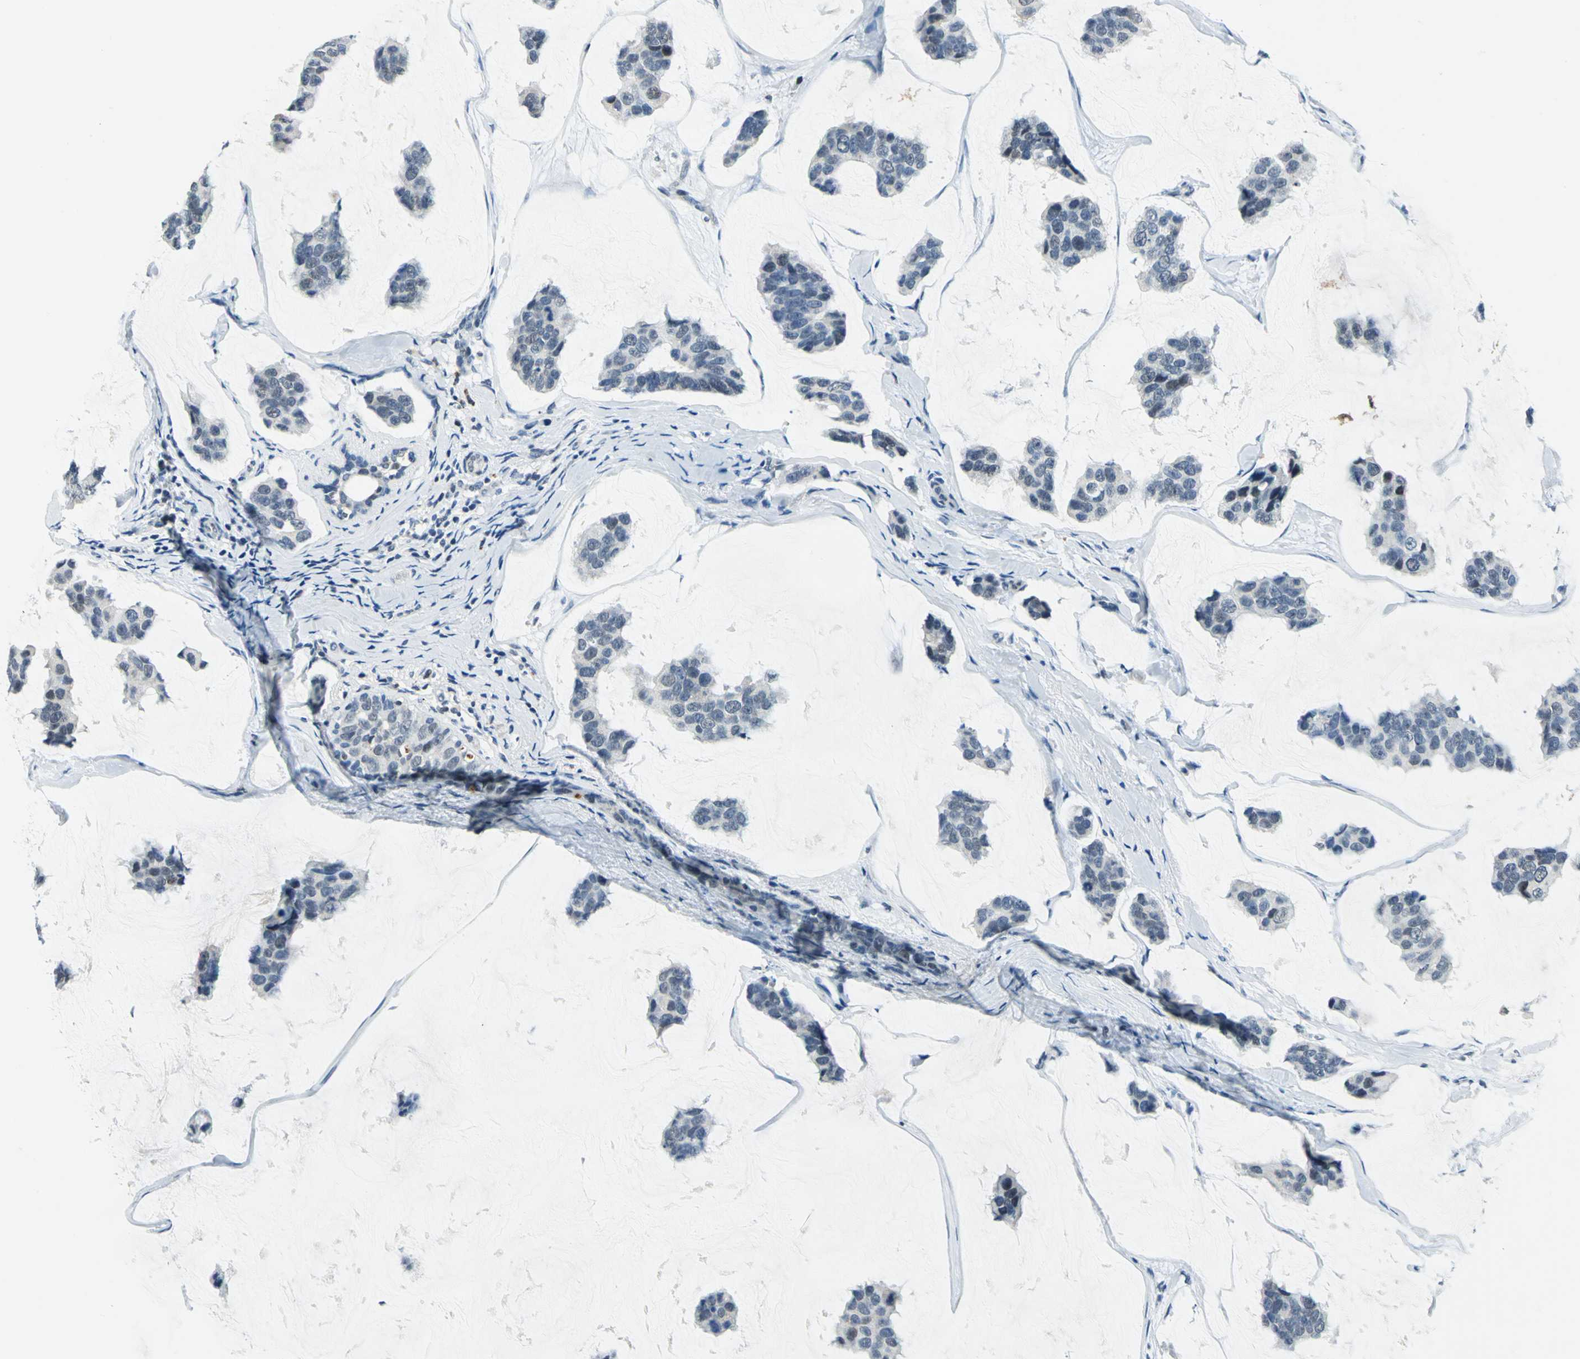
{"staining": {"intensity": "negative", "quantity": "none", "location": "none"}, "tissue": "breast cancer", "cell_type": "Tumor cells", "image_type": "cancer", "snomed": [{"axis": "morphology", "description": "Normal tissue, NOS"}, {"axis": "morphology", "description": "Duct carcinoma"}, {"axis": "topography", "description": "Breast"}], "caption": "Immunohistochemical staining of human breast cancer (invasive ductal carcinoma) demonstrates no significant staining in tumor cells.", "gene": "RAD17", "patient": {"sex": "female", "age": 50}}